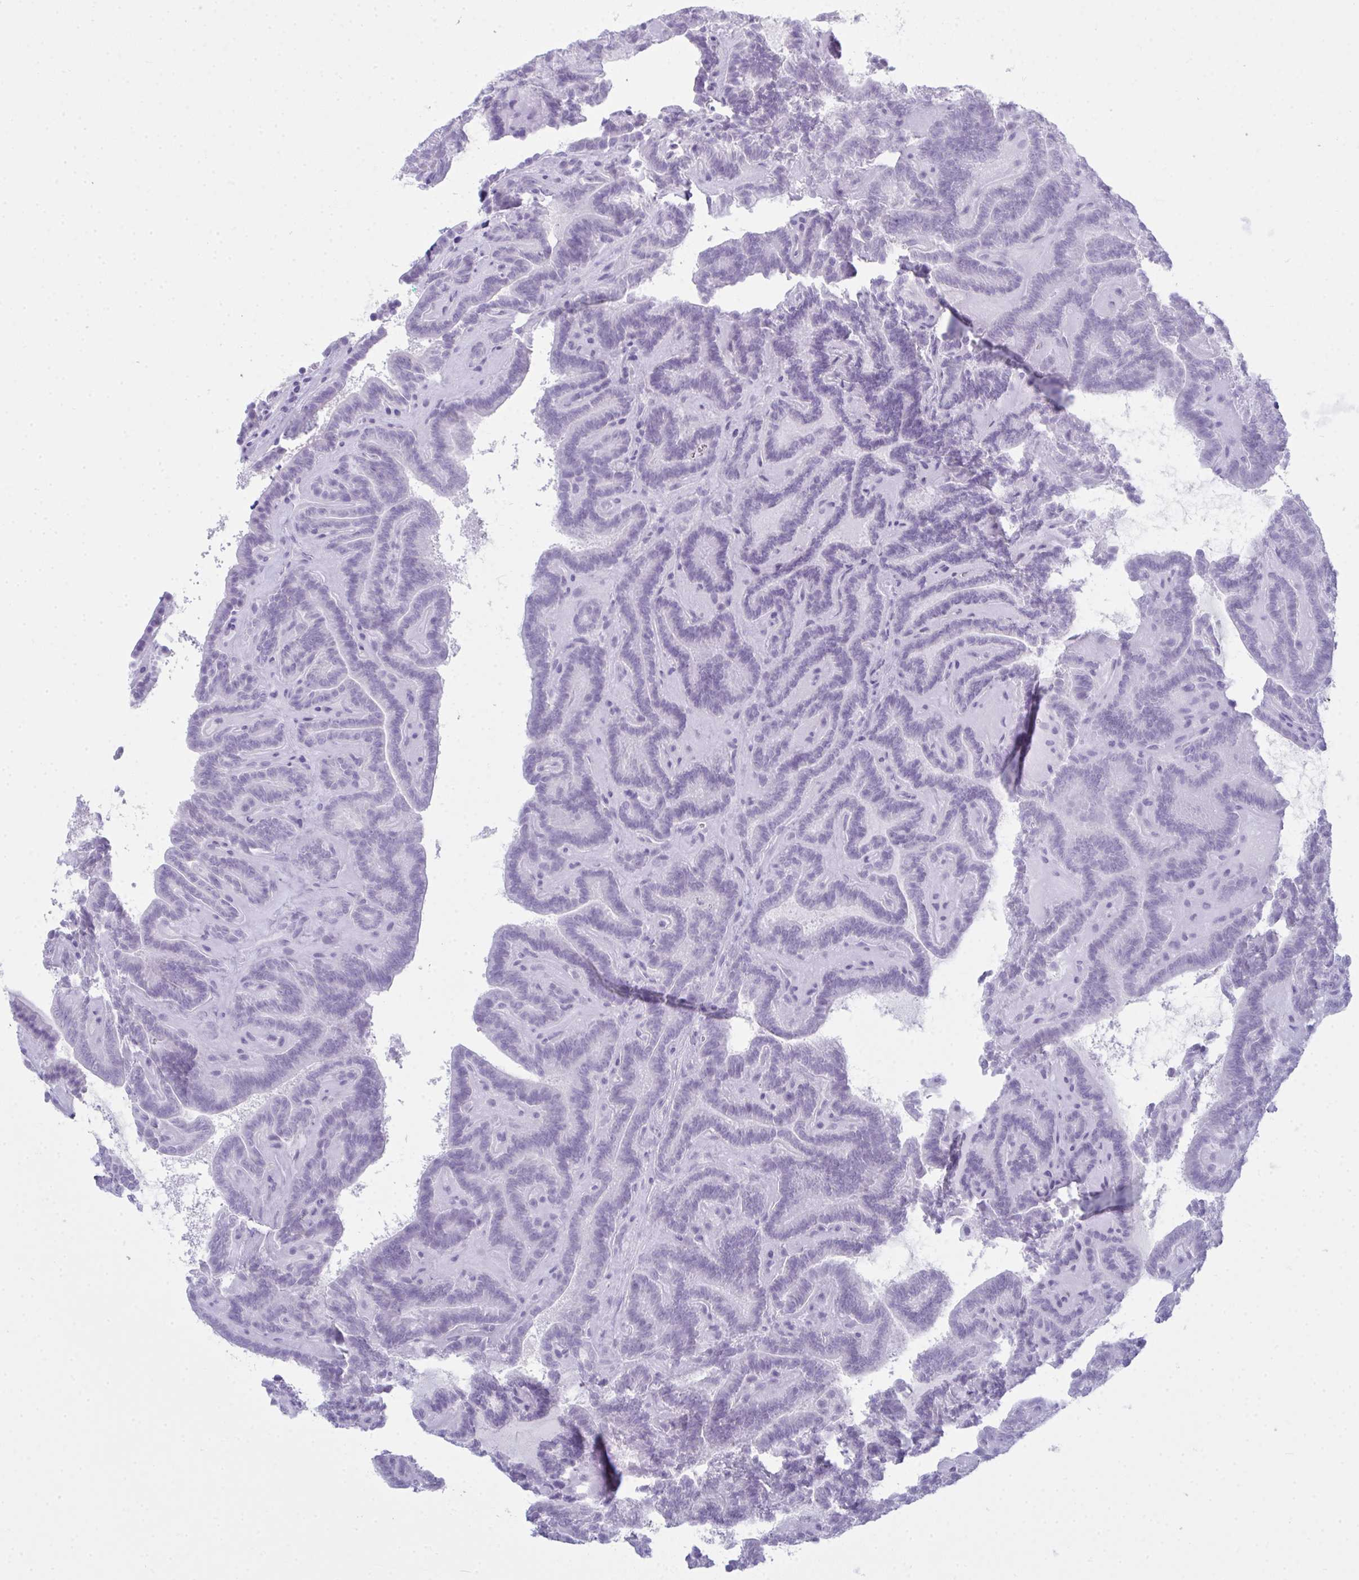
{"staining": {"intensity": "negative", "quantity": "none", "location": "none"}, "tissue": "thyroid cancer", "cell_type": "Tumor cells", "image_type": "cancer", "snomed": [{"axis": "morphology", "description": "Papillary adenocarcinoma, NOS"}, {"axis": "topography", "description": "Thyroid gland"}], "caption": "IHC micrograph of neoplastic tissue: human thyroid papillary adenocarcinoma stained with DAB (3,3'-diaminobenzidine) demonstrates no significant protein expression in tumor cells.", "gene": "SERPINB10", "patient": {"sex": "female", "age": 21}}